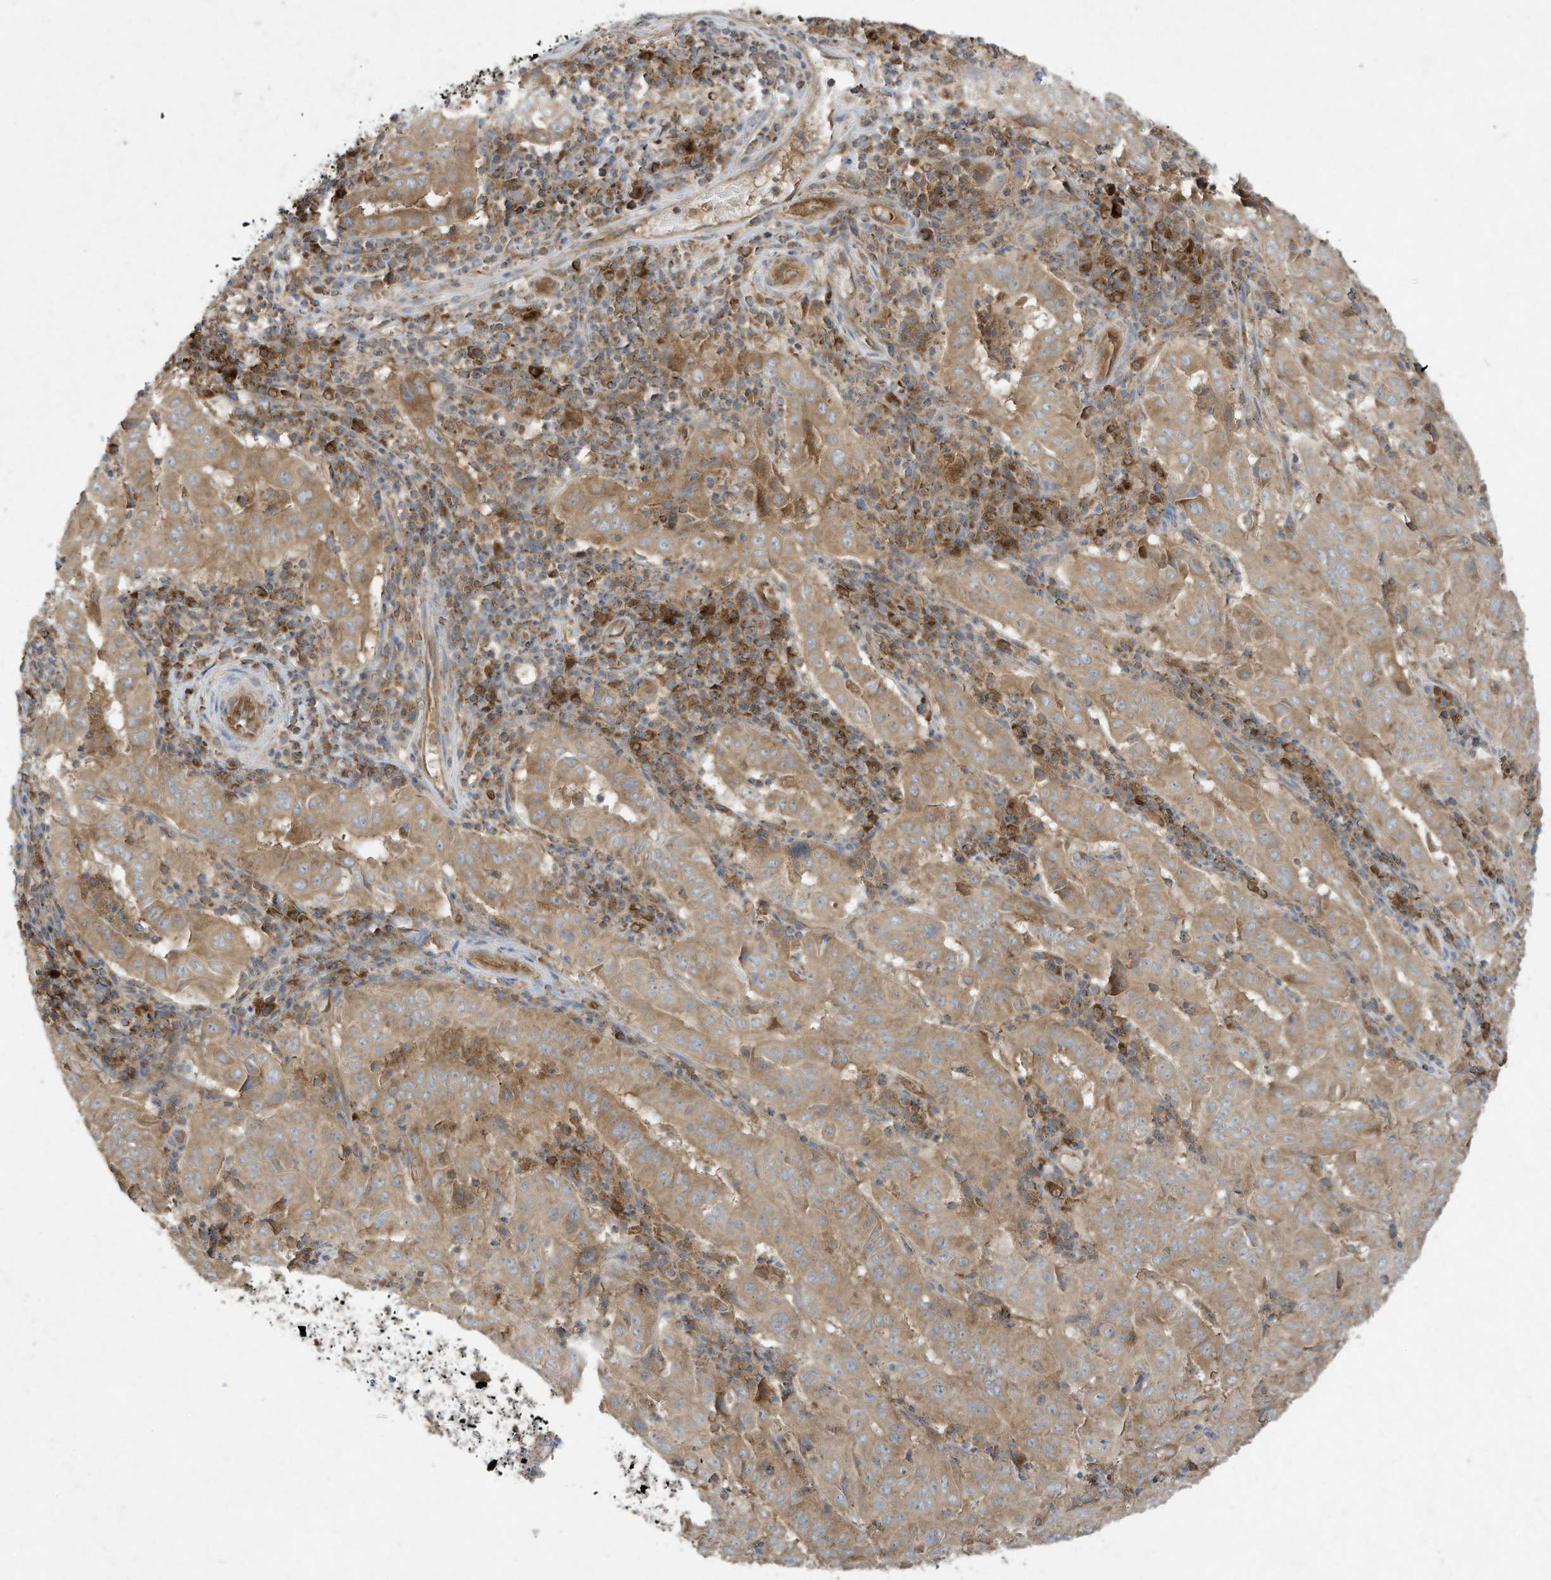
{"staining": {"intensity": "moderate", "quantity": ">75%", "location": "cytoplasmic/membranous"}, "tissue": "pancreatic cancer", "cell_type": "Tumor cells", "image_type": "cancer", "snomed": [{"axis": "morphology", "description": "Adenocarcinoma, NOS"}, {"axis": "topography", "description": "Pancreas"}], "caption": "Tumor cells exhibit medium levels of moderate cytoplasmic/membranous expression in about >75% of cells in human pancreatic cancer.", "gene": "SYNJ2", "patient": {"sex": "male", "age": 63}}